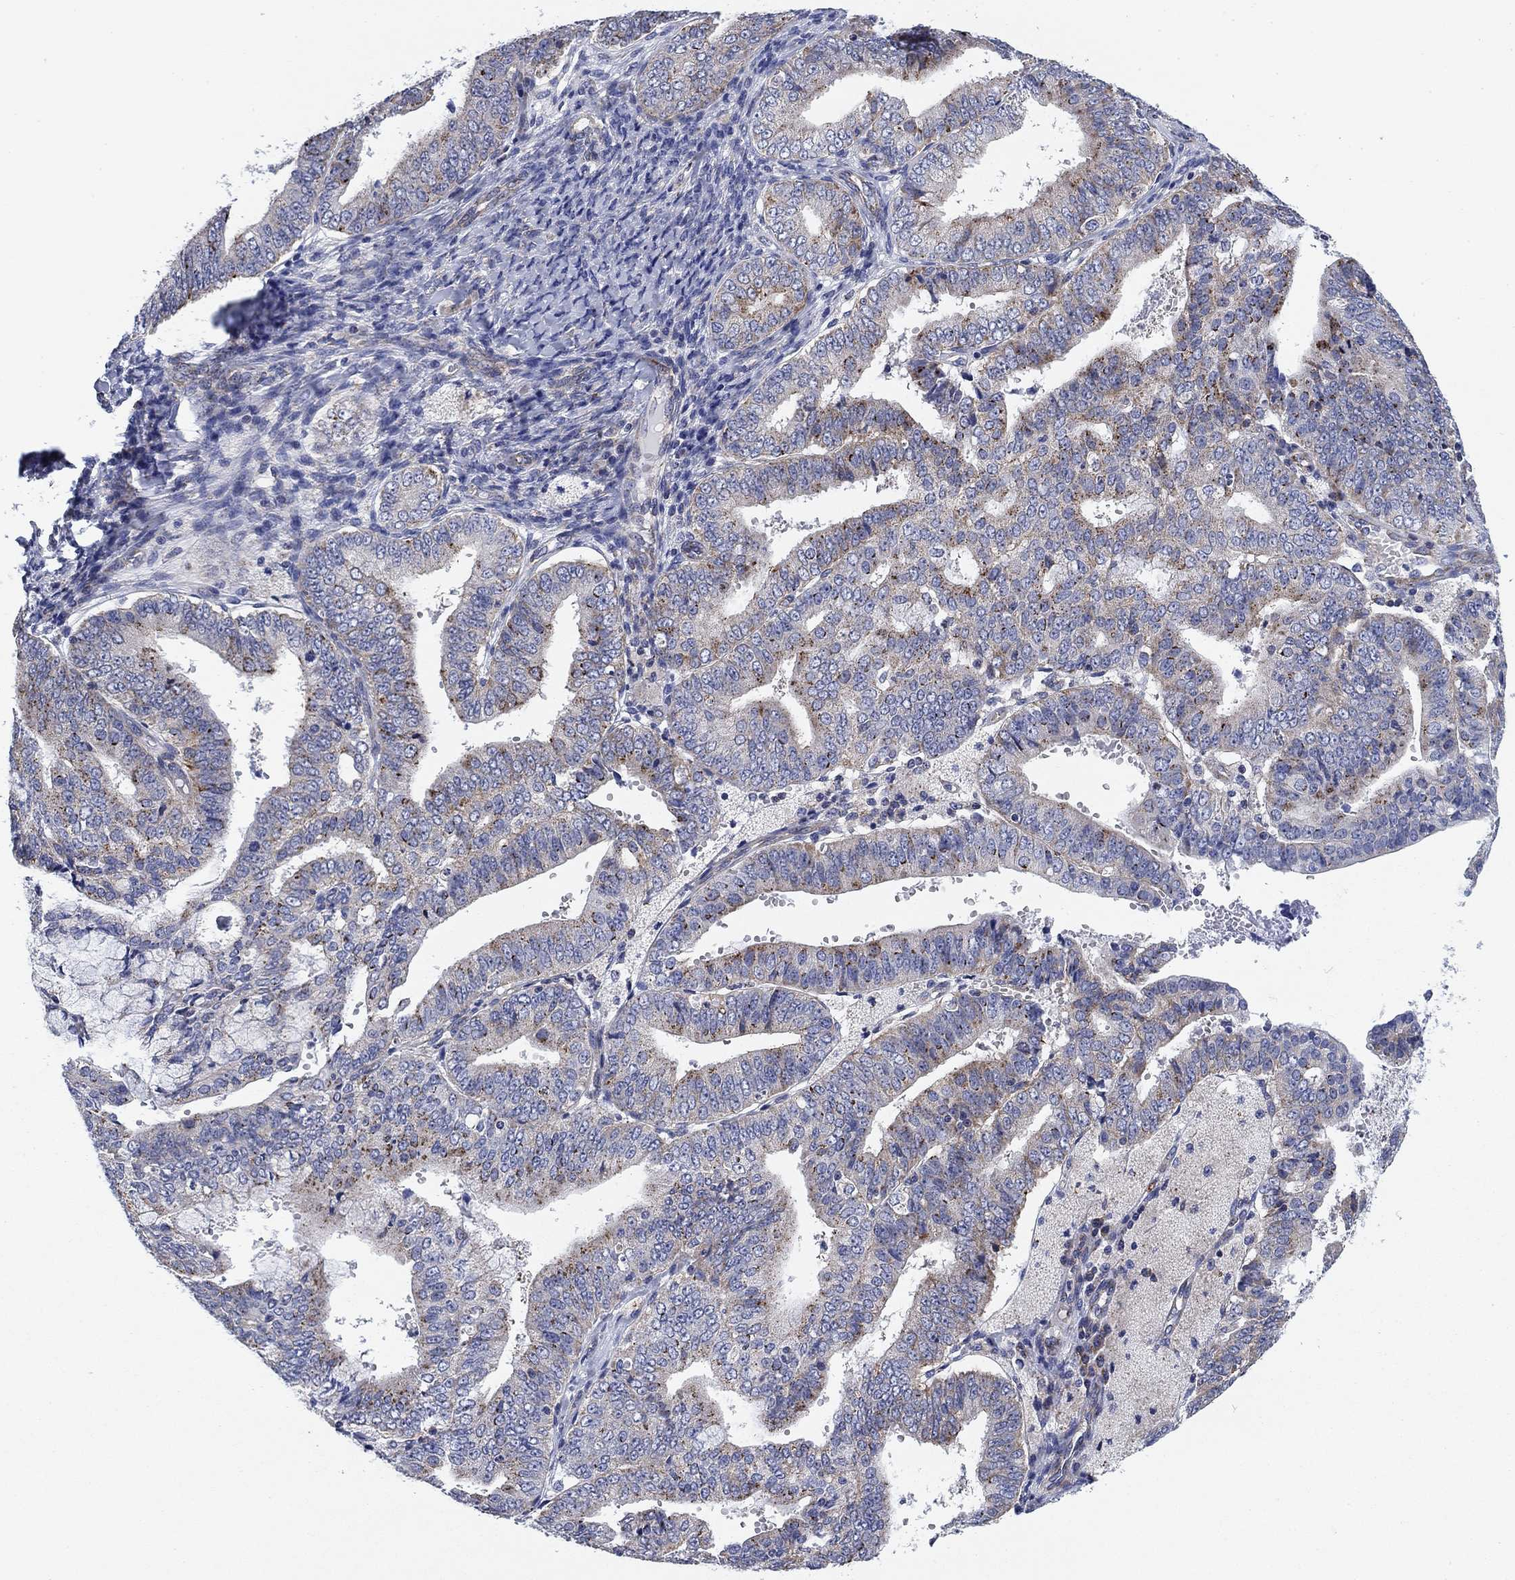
{"staining": {"intensity": "moderate", "quantity": "<25%", "location": "cytoplasmic/membranous"}, "tissue": "endometrial cancer", "cell_type": "Tumor cells", "image_type": "cancer", "snomed": [{"axis": "morphology", "description": "Adenocarcinoma, NOS"}, {"axis": "topography", "description": "Endometrium"}], "caption": "A histopathology image showing moderate cytoplasmic/membranous staining in approximately <25% of tumor cells in adenocarcinoma (endometrial), as visualized by brown immunohistochemical staining.", "gene": "NACAD", "patient": {"sex": "female", "age": 63}}